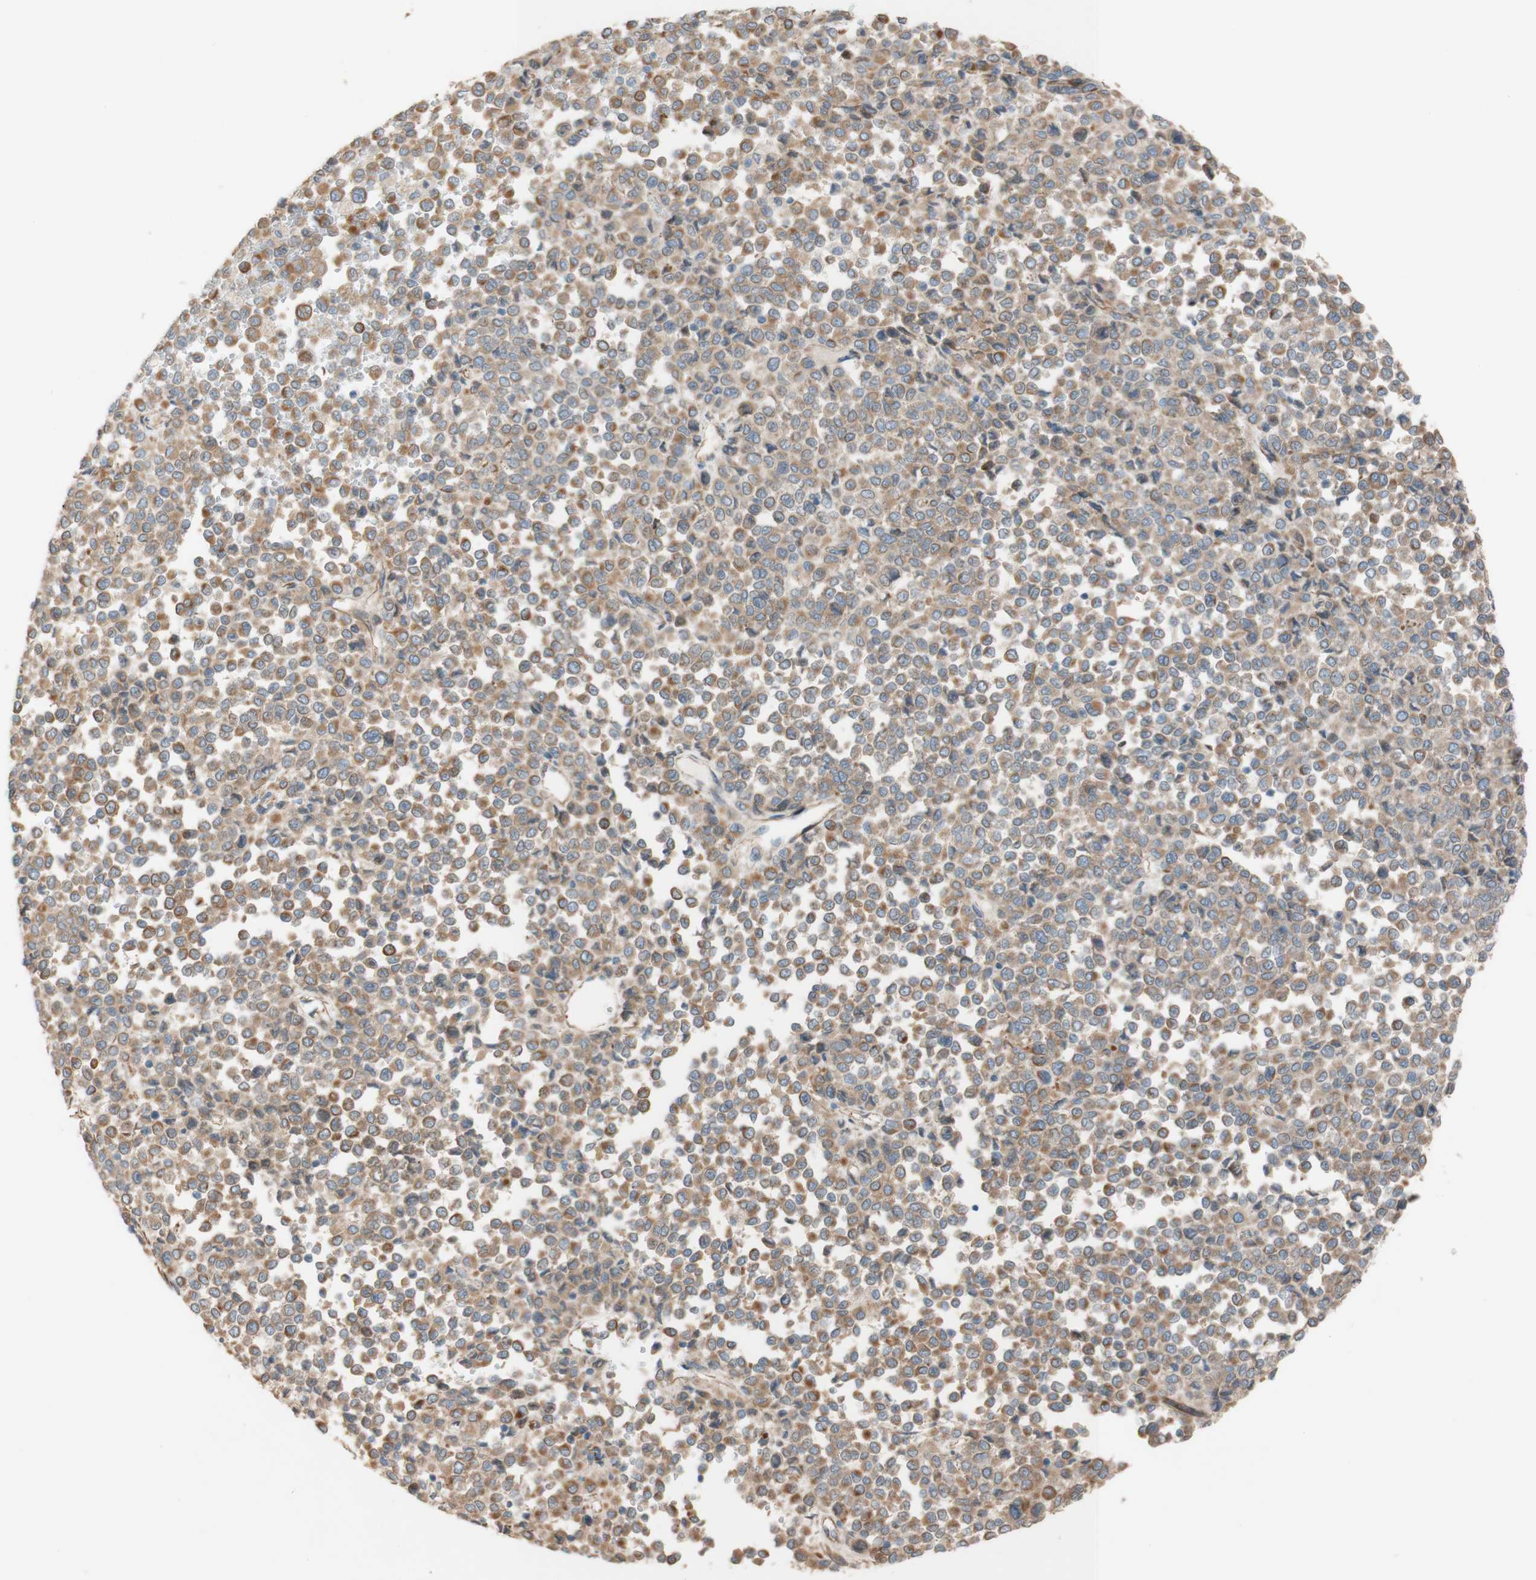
{"staining": {"intensity": "moderate", "quantity": ">75%", "location": "cytoplasmic/membranous"}, "tissue": "melanoma", "cell_type": "Tumor cells", "image_type": "cancer", "snomed": [{"axis": "morphology", "description": "Malignant melanoma, Metastatic site"}, {"axis": "topography", "description": "Pancreas"}], "caption": "Melanoma stained for a protein (brown) displays moderate cytoplasmic/membranous positive positivity in about >75% of tumor cells.", "gene": "C1orf43", "patient": {"sex": "female", "age": 30}}